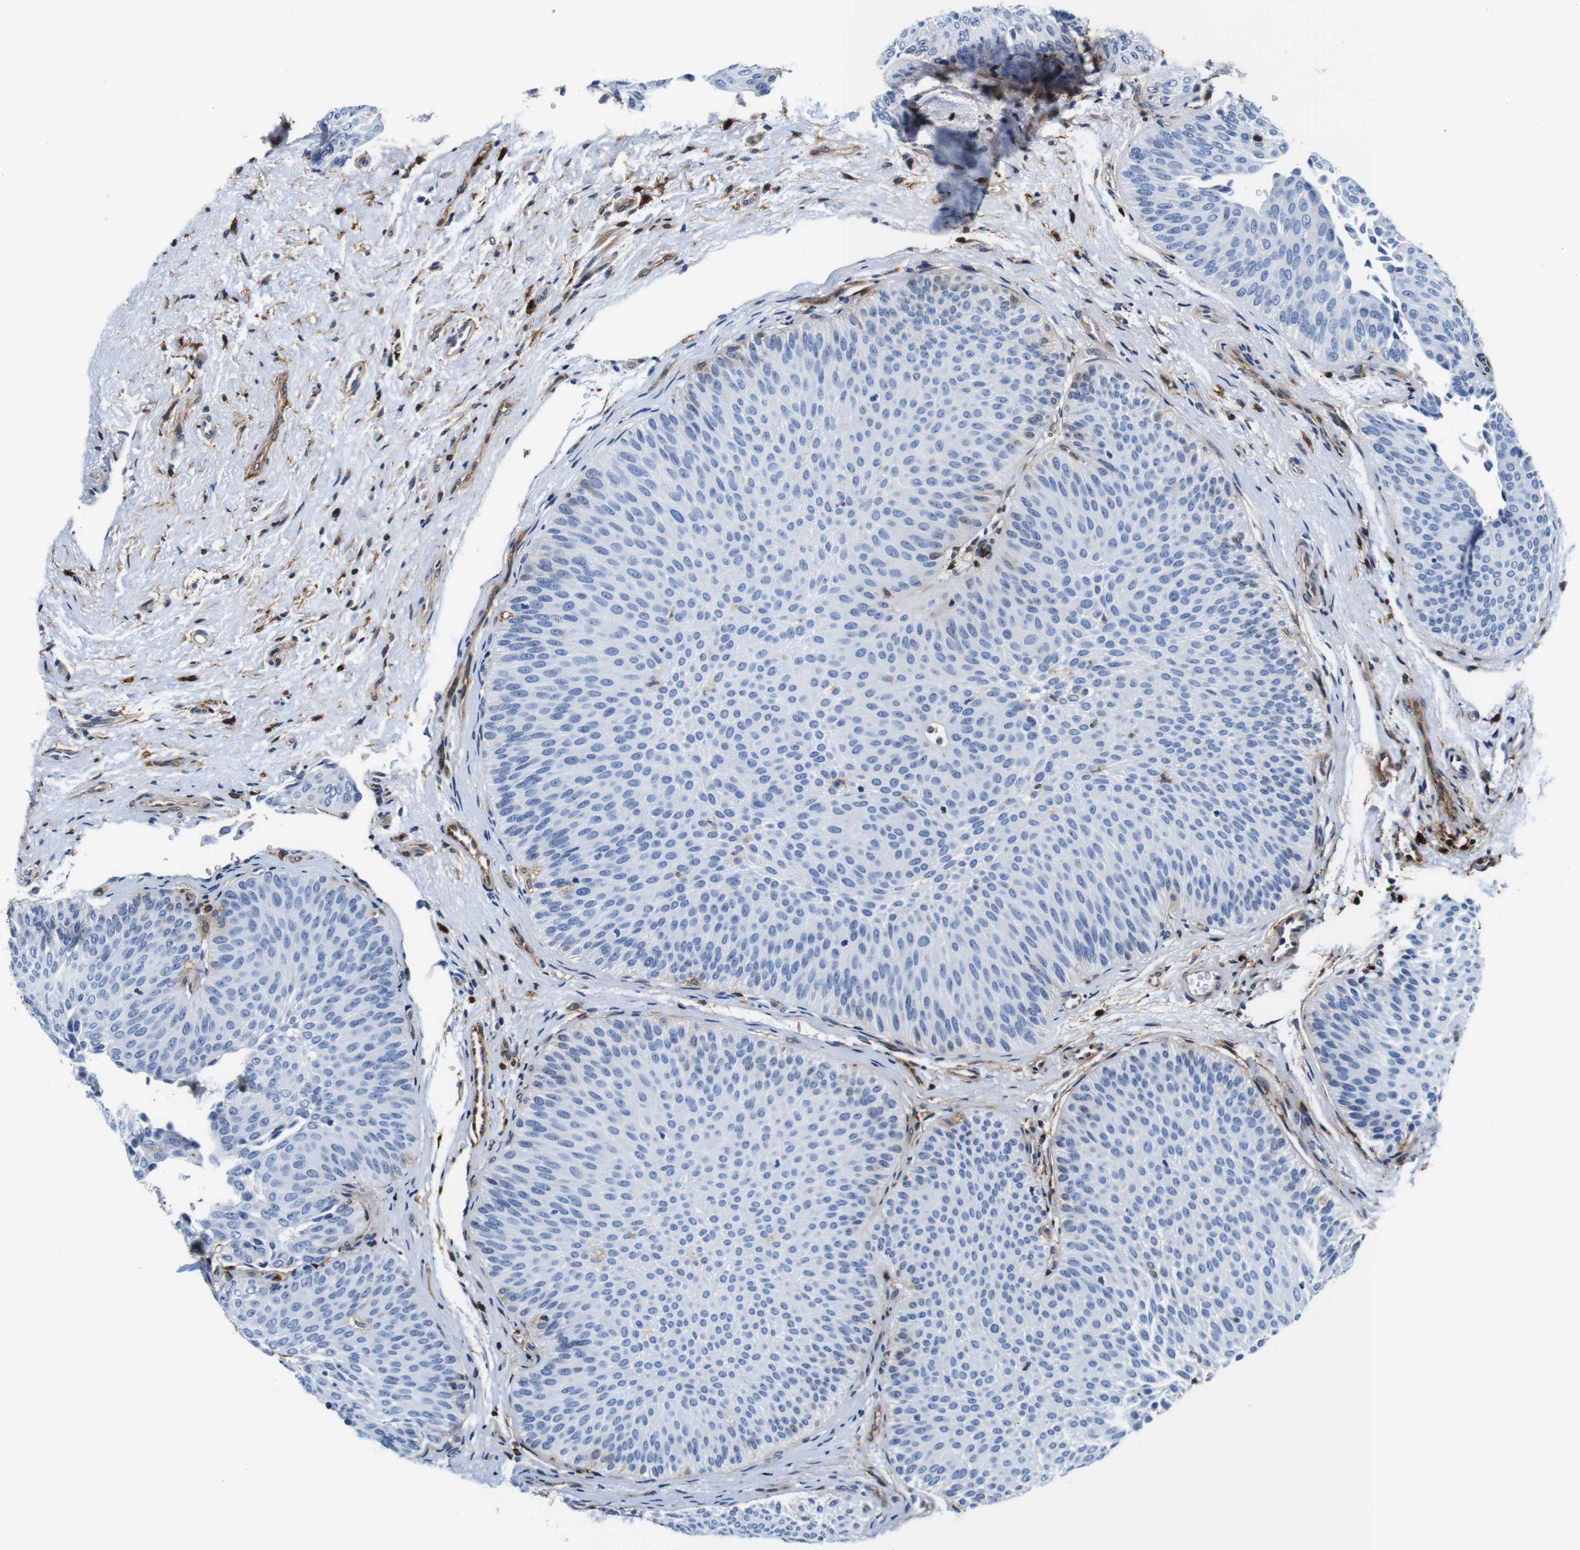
{"staining": {"intensity": "negative", "quantity": "none", "location": "none"}, "tissue": "urothelial cancer", "cell_type": "Tumor cells", "image_type": "cancer", "snomed": [{"axis": "morphology", "description": "Urothelial carcinoma, Low grade"}, {"axis": "topography", "description": "Urinary bladder"}], "caption": "IHC of human low-grade urothelial carcinoma displays no positivity in tumor cells.", "gene": "ANXA1", "patient": {"sex": "female", "age": 60}}